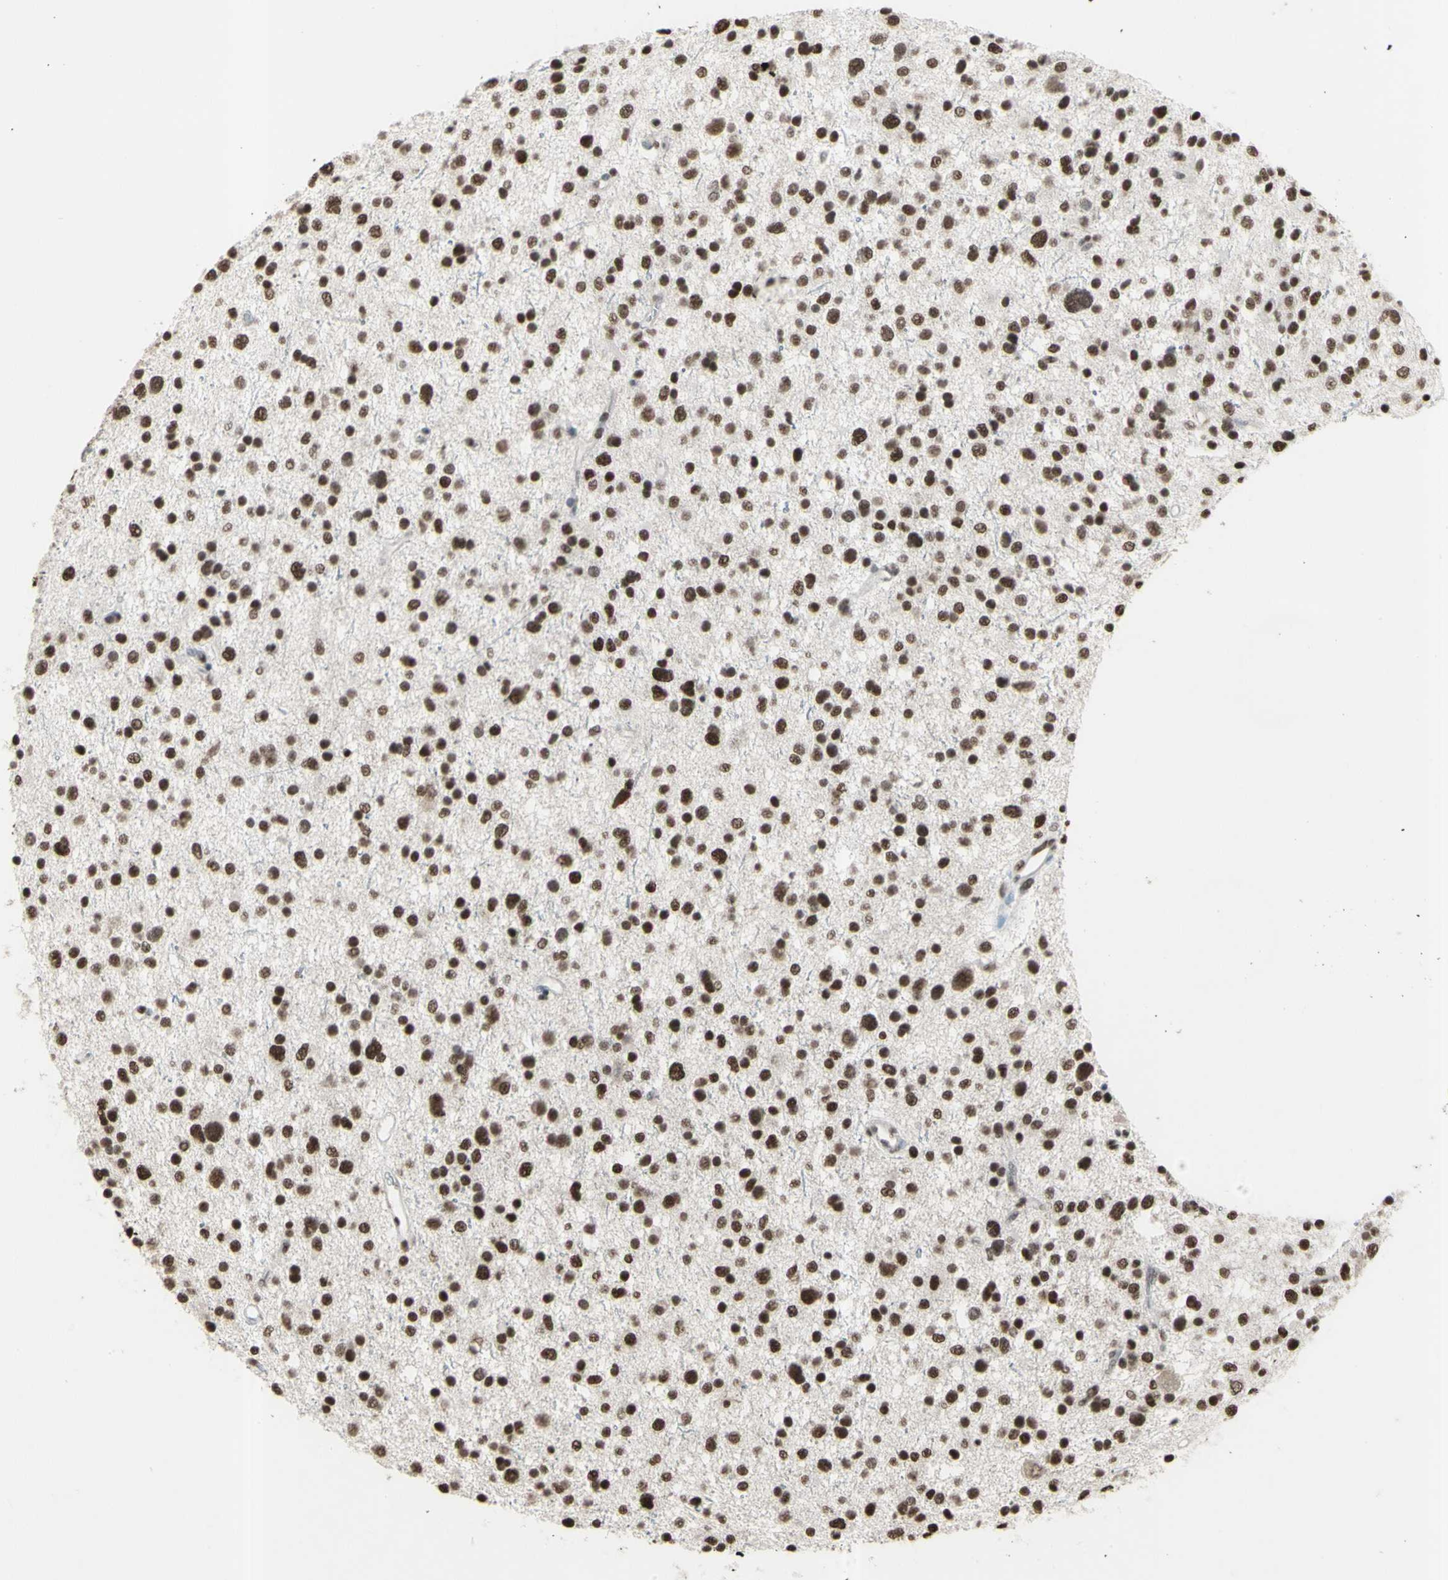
{"staining": {"intensity": "strong", "quantity": ">75%", "location": "nuclear"}, "tissue": "glioma", "cell_type": "Tumor cells", "image_type": "cancer", "snomed": [{"axis": "morphology", "description": "Glioma, malignant, Low grade"}, {"axis": "topography", "description": "Brain"}], "caption": "Immunohistochemical staining of glioma reveals high levels of strong nuclear staining in approximately >75% of tumor cells. (Brightfield microscopy of DAB IHC at high magnification).", "gene": "TRIM28", "patient": {"sex": "female", "age": 37}}